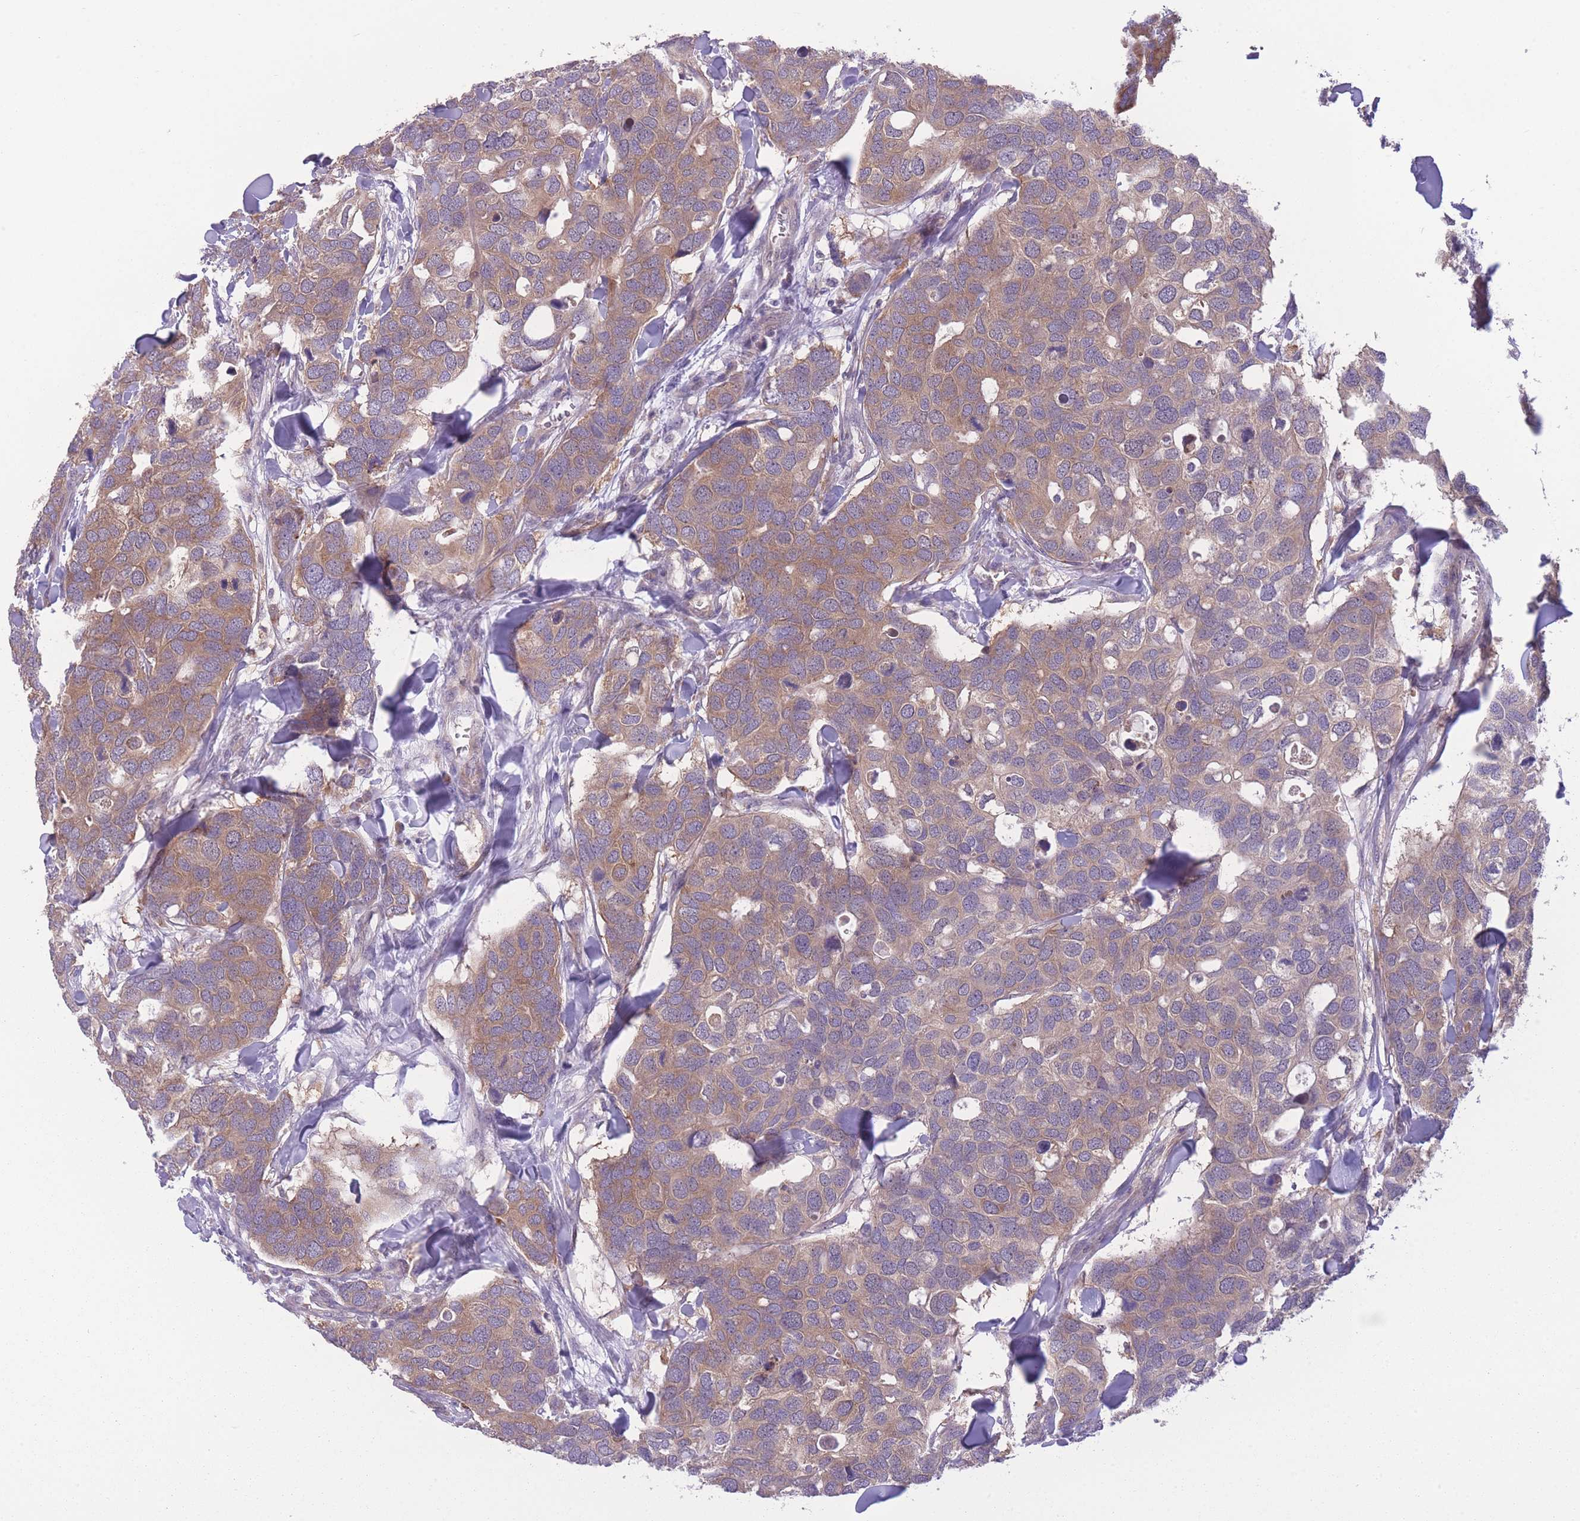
{"staining": {"intensity": "moderate", "quantity": "25%-75%", "location": "cytoplasmic/membranous"}, "tissue": "breast cancer", "cell_type": "Tumor cells", "image_type": "cancer", "snomed": [{"axis": "morphology", "description": "Duct carcinoma"}, {"axis": "topography", "description": "Breast"}], "caption": "IHC (DAB) staining of breast cancer reveals moderate cytoplasmic/membranous protein expression in approximately 25%-75% of tumor cells.", "gene": "CCT6B", "patient": {"sex": "female", "age": 83}}